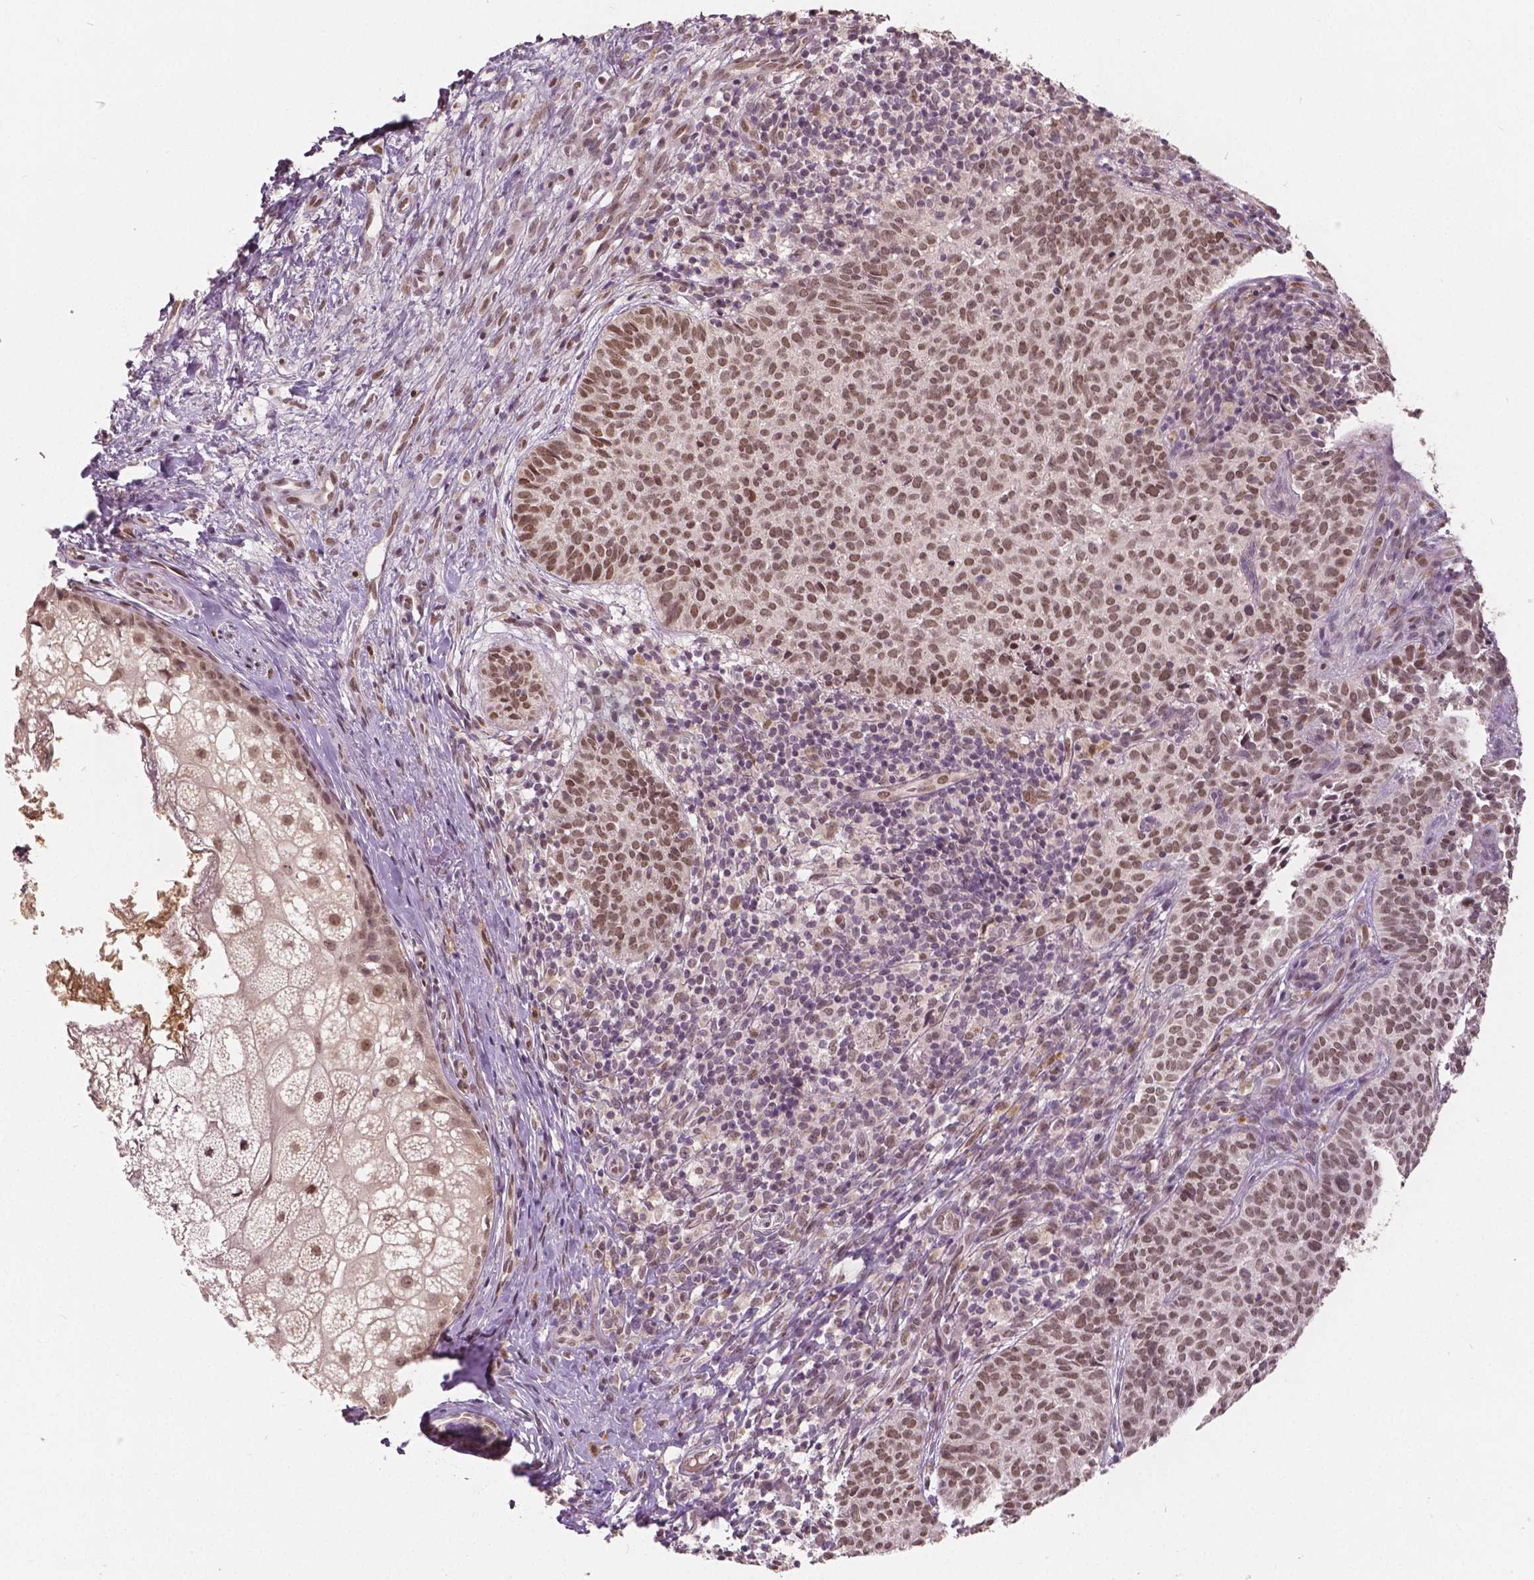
{"staining": {"intensity": "moderate", "quantity": ">75%", "location": "nuclear"}, "tissue": "skin cancer", "cell_type": "Tumor cells", "image_type": "cancer", "snomed": [{"axis": "morphology", "description": "Basal cell carcinoma"}, {"axis": "topography", "description": "Skin"}], "caption": "IHC (DAB) staining of human skin cancer (basal cell carcinoma) demonstrates moderate nuclear protein expression in approximately >75% of tumor cells.", "gene": "HMBOX1", "patient": {"sex": "male", "age": 57}}